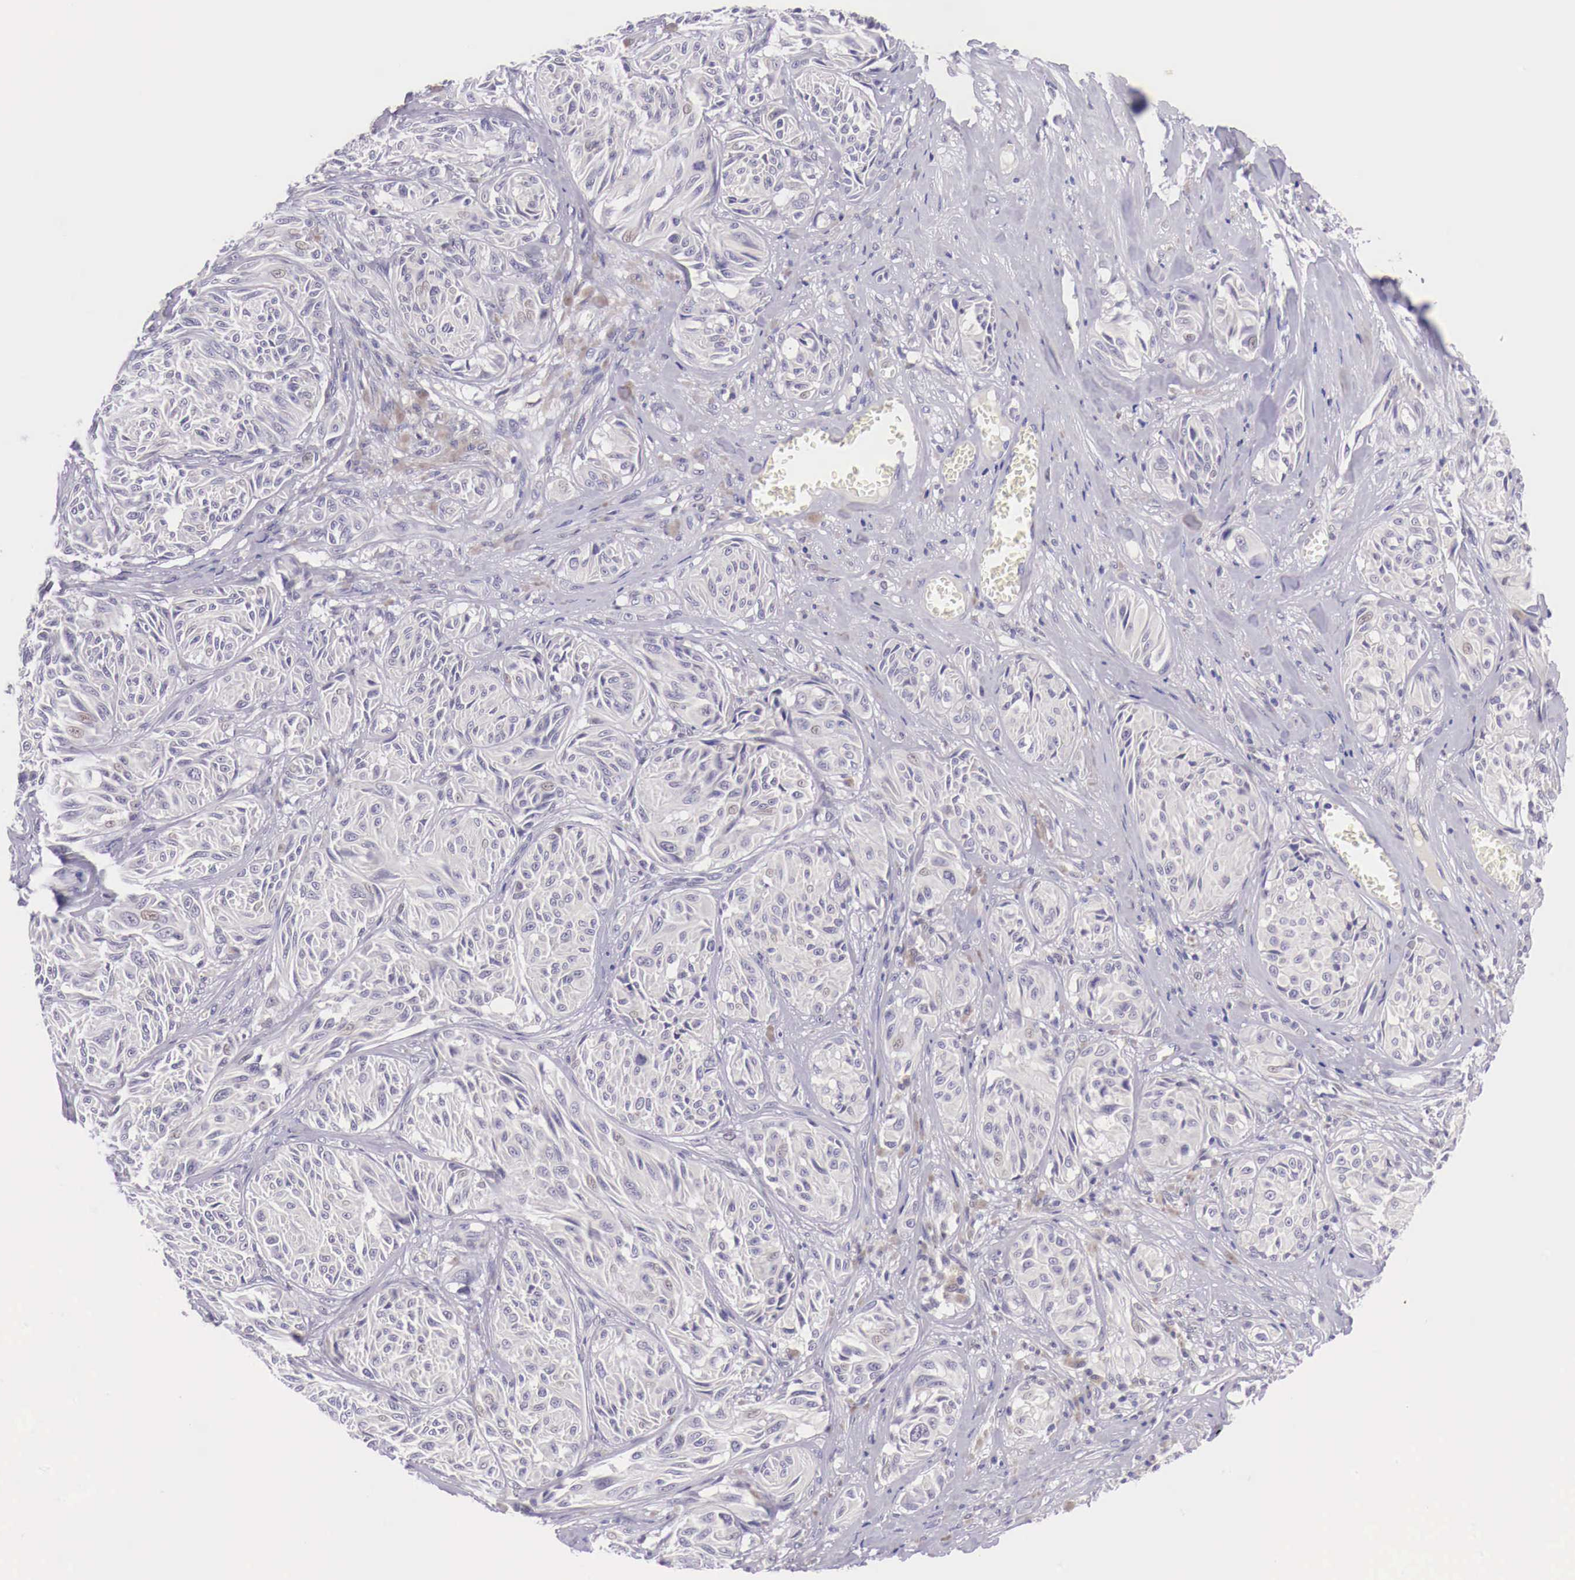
{"staining": {"intensity": "negative", "quantity": "none", "location": "none"}, "tissue": "melanoma", "cell_type": "Tumor cells", "image_type": "cancer", "snomed": [{"axis": "morphology", "description": "Malignant melanoma, NOS"}, {"axis": "topography", "description": "Skin"}], "caption": "Immunohistochemistry (IHC) image of neoplastic tissue: human melanoma stained with DAB (3,3'-diaminobenzidine) shows no significant protein staining in tumor cells.", "gene": "BCL6", "patient": {"sex": "male", "age": 54}}